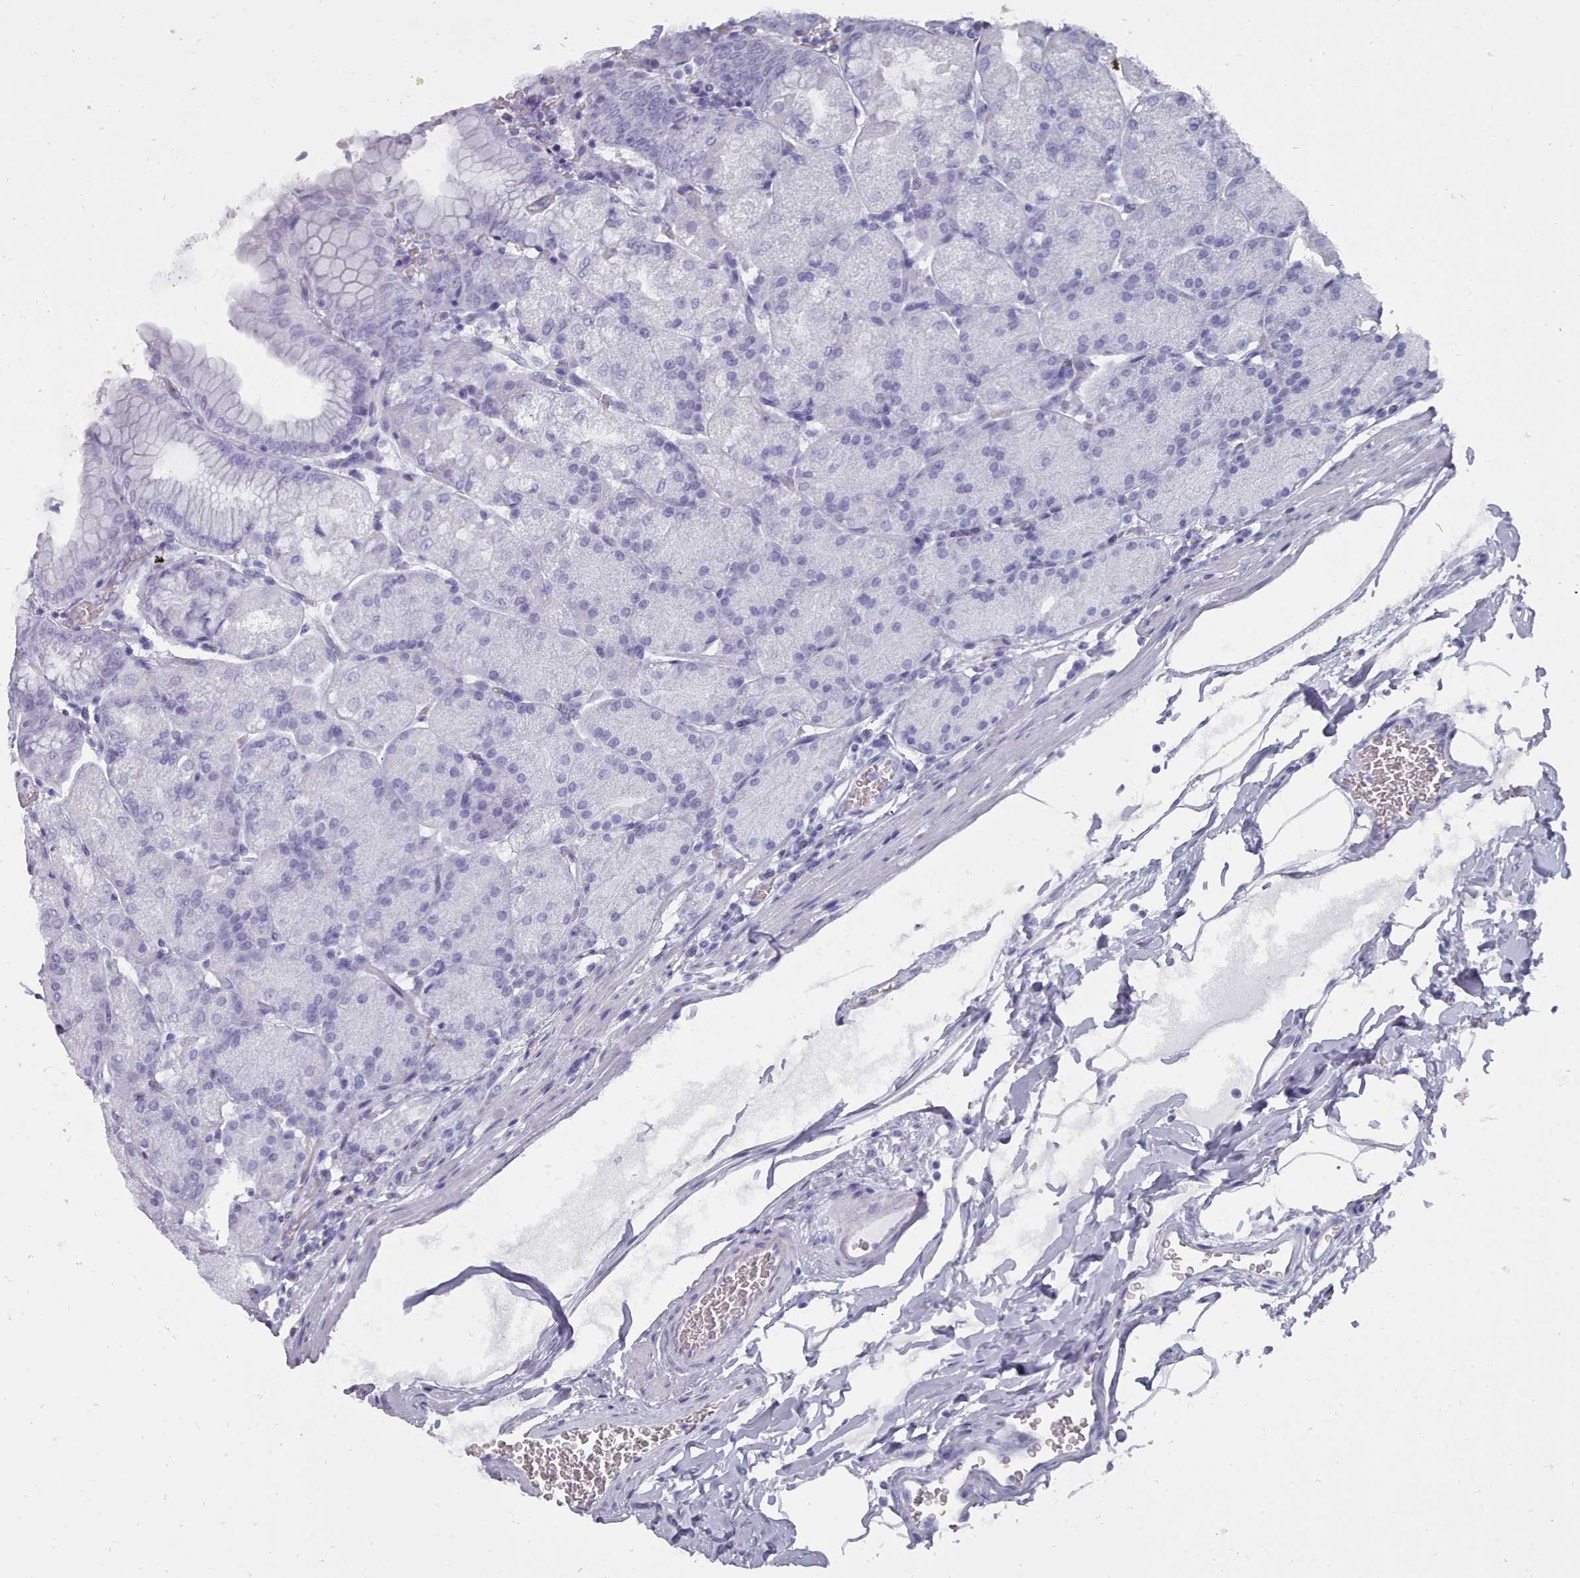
{"staining": {"intensity": "weak", "quantity": "25%-75%", "location": "cytoplasmic/membranous"}, "tissue": "stomach", "cell_type": "Glandular cells", "image_type": "normal", "snomed": [{"axis": "morphology", "description": "Normal tissue, NOS"}, {"axis": "topography", "description": "Stomach, upper"}, {"axis": "topography", "description": "Stomach, lower"}], "caption": "Brown immunohistochemical staining in normal human stomach exhibits weak cytoplasmic/membranous positivity in approximately 25%-75% of glandular cells. The protein of interest is stained brown, and the nuclei are stained in blue (DAB IHC with brightfield microscopy, high magnification).", "gene": "ACKR3", "patient": {"sex": "male", "age": 62}}